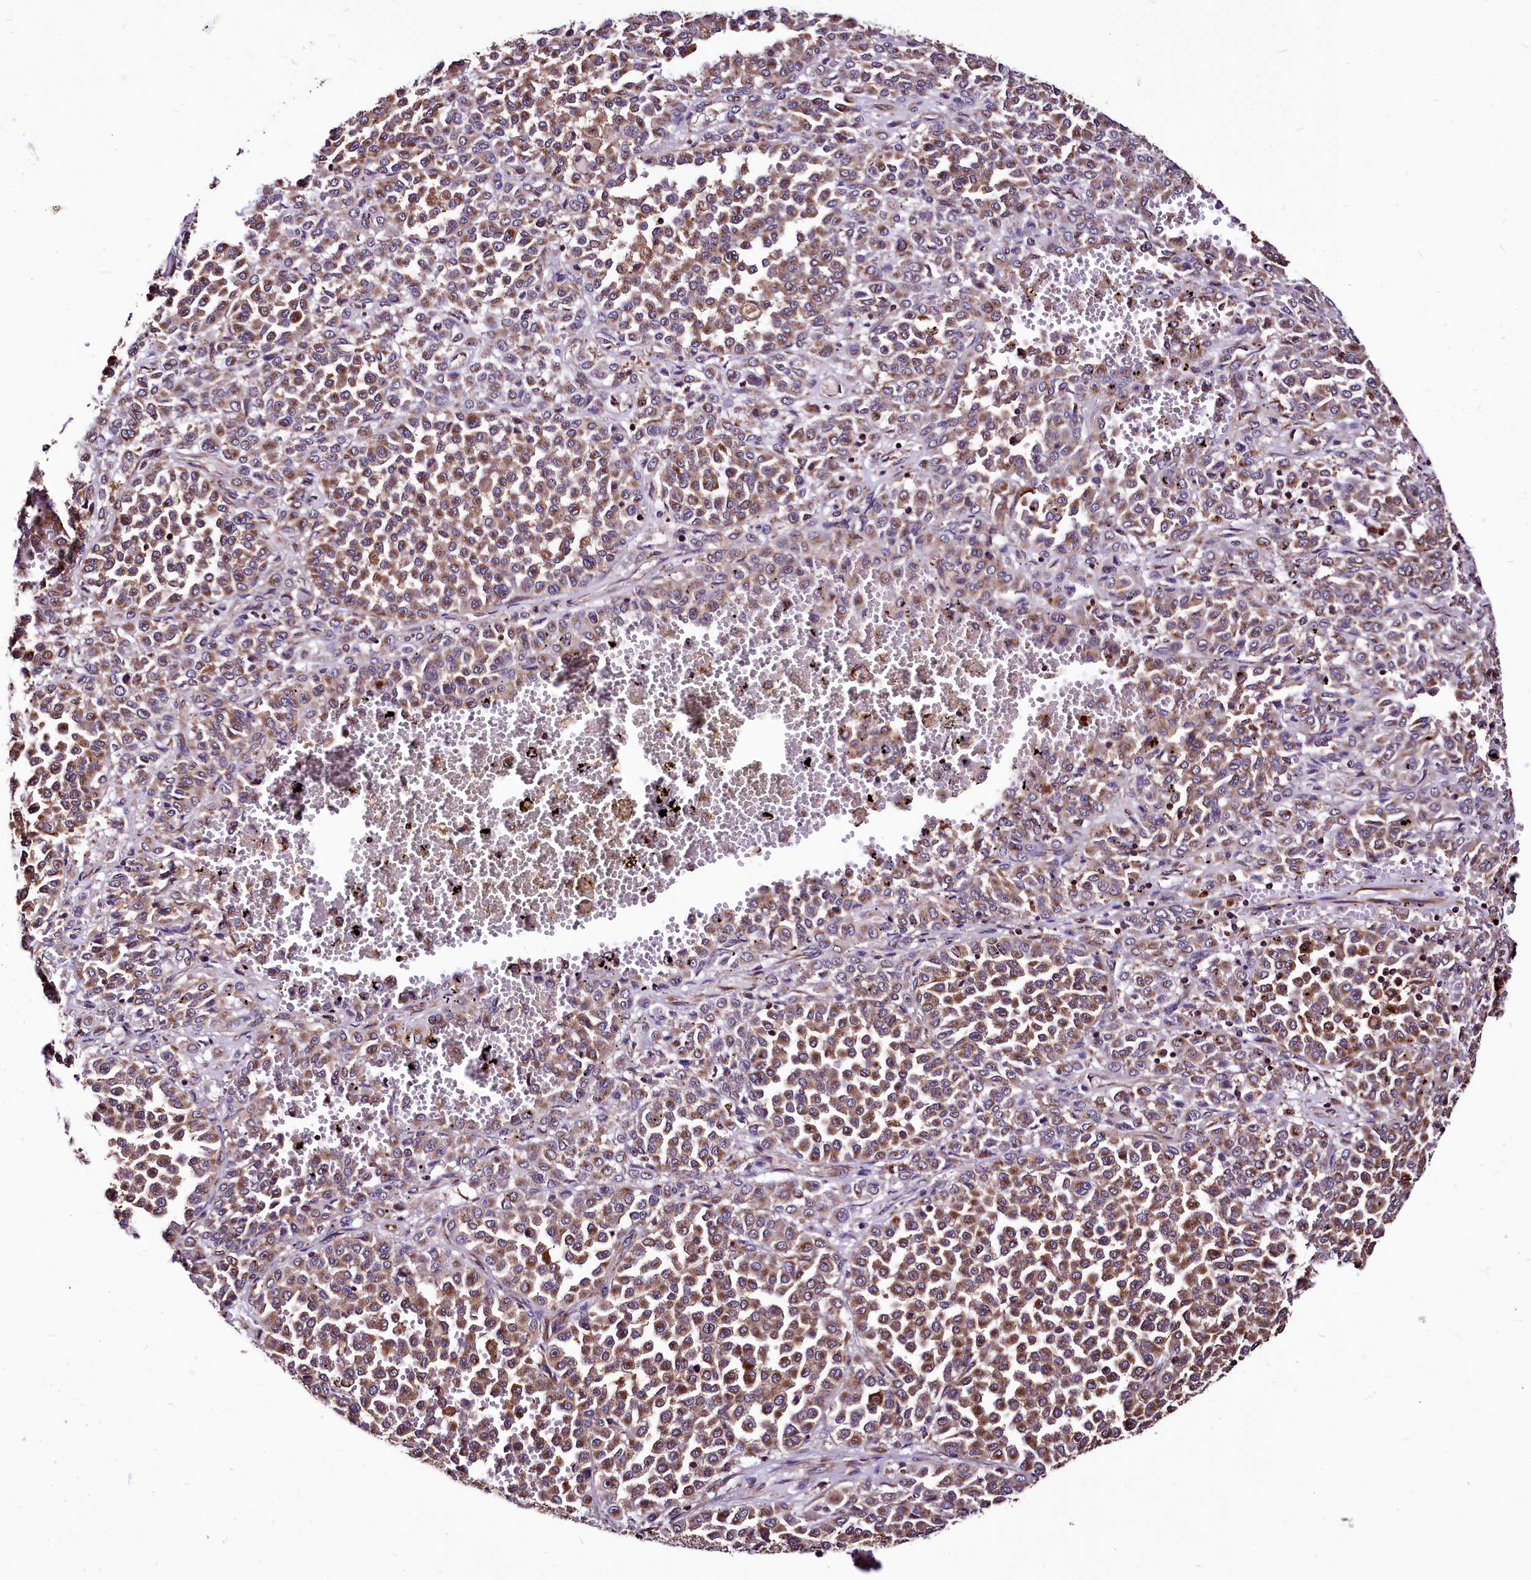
{"staining": {"intensity": "moderate", "quantity": ">75%", "location": "cytoplasmic/membranous"}, "tissue": "melanoma", "cell_type": "Tumor cells", "image_type": "cancer", "snomed": [{"axis": "morphology", "description": "Malignant melanoma, Metastatic site"}, {"axis": "topography", "description": "Pancreas"}], "caption": "Human melanoma stained for a protein (brown) reveals moderate cytoplasmic/membranous positive expression in approximately >75% of tumor cells.", "gene": "LRSAM1", "patient": {"sex": "female", "age": 30}}